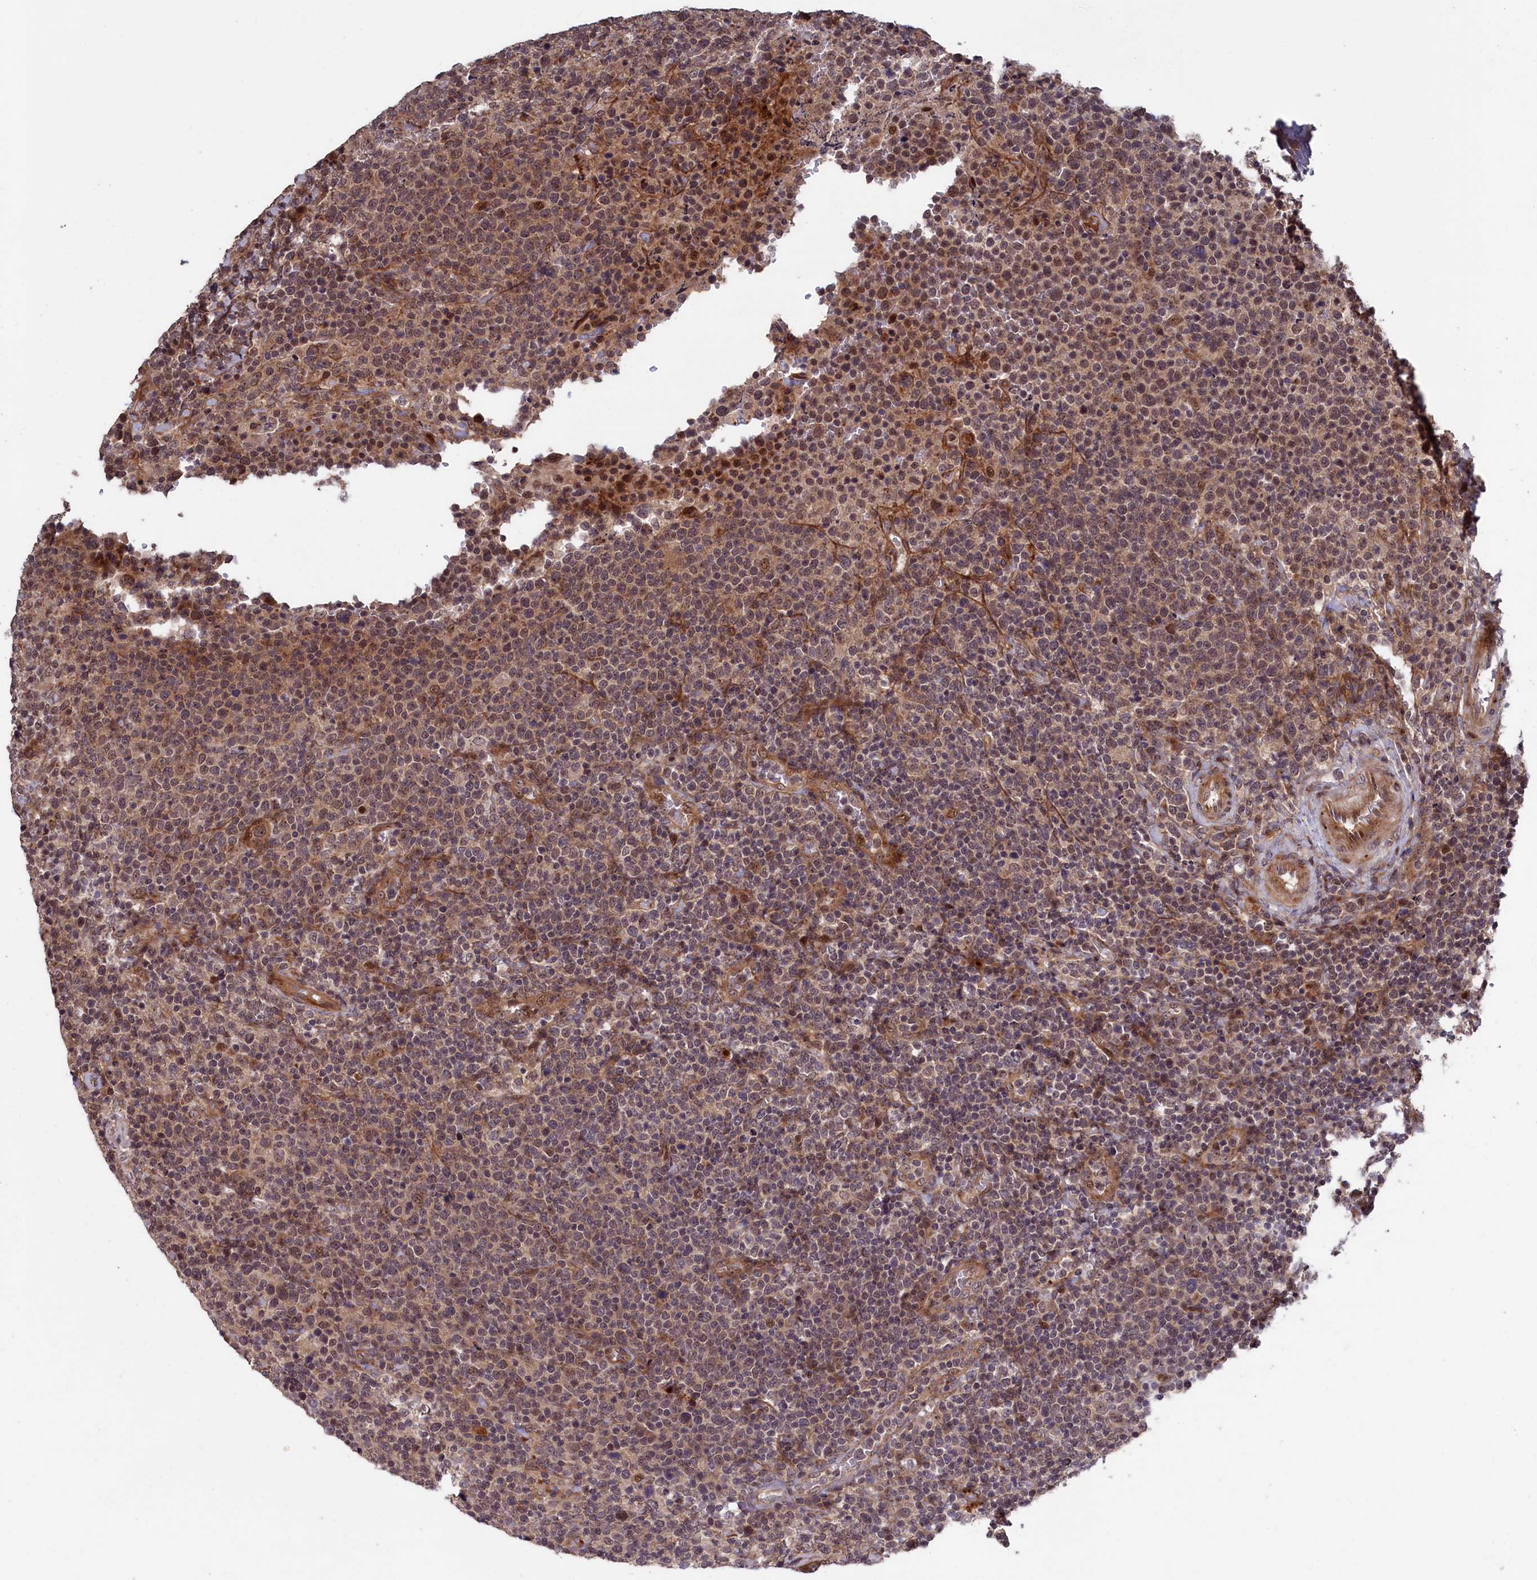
{"staining": {"intensity": "weak", "quantity": "25%-75%", "location": "cytoplasmic/membranous,nuclear"}, "tissue": "lymphoma", "cell_type": "Tumor cells", "image_type": "cancer", "snomed": [{"axis": "morphology", "description": "Malignant lymphoma, non-Hodgkin's type, High grade"}, {"axis": "topography", "description": "Lymph node"}], "caption": "Tumor cells show low levels of weak cytoplasmic/membranous and nuclear expression in approximately 25%-75% of cells in high-grade malignant lymphoma, non-Hodgkin's type.", "gene": "LSG1", "patient": {"sex": "male", "age": 61}}